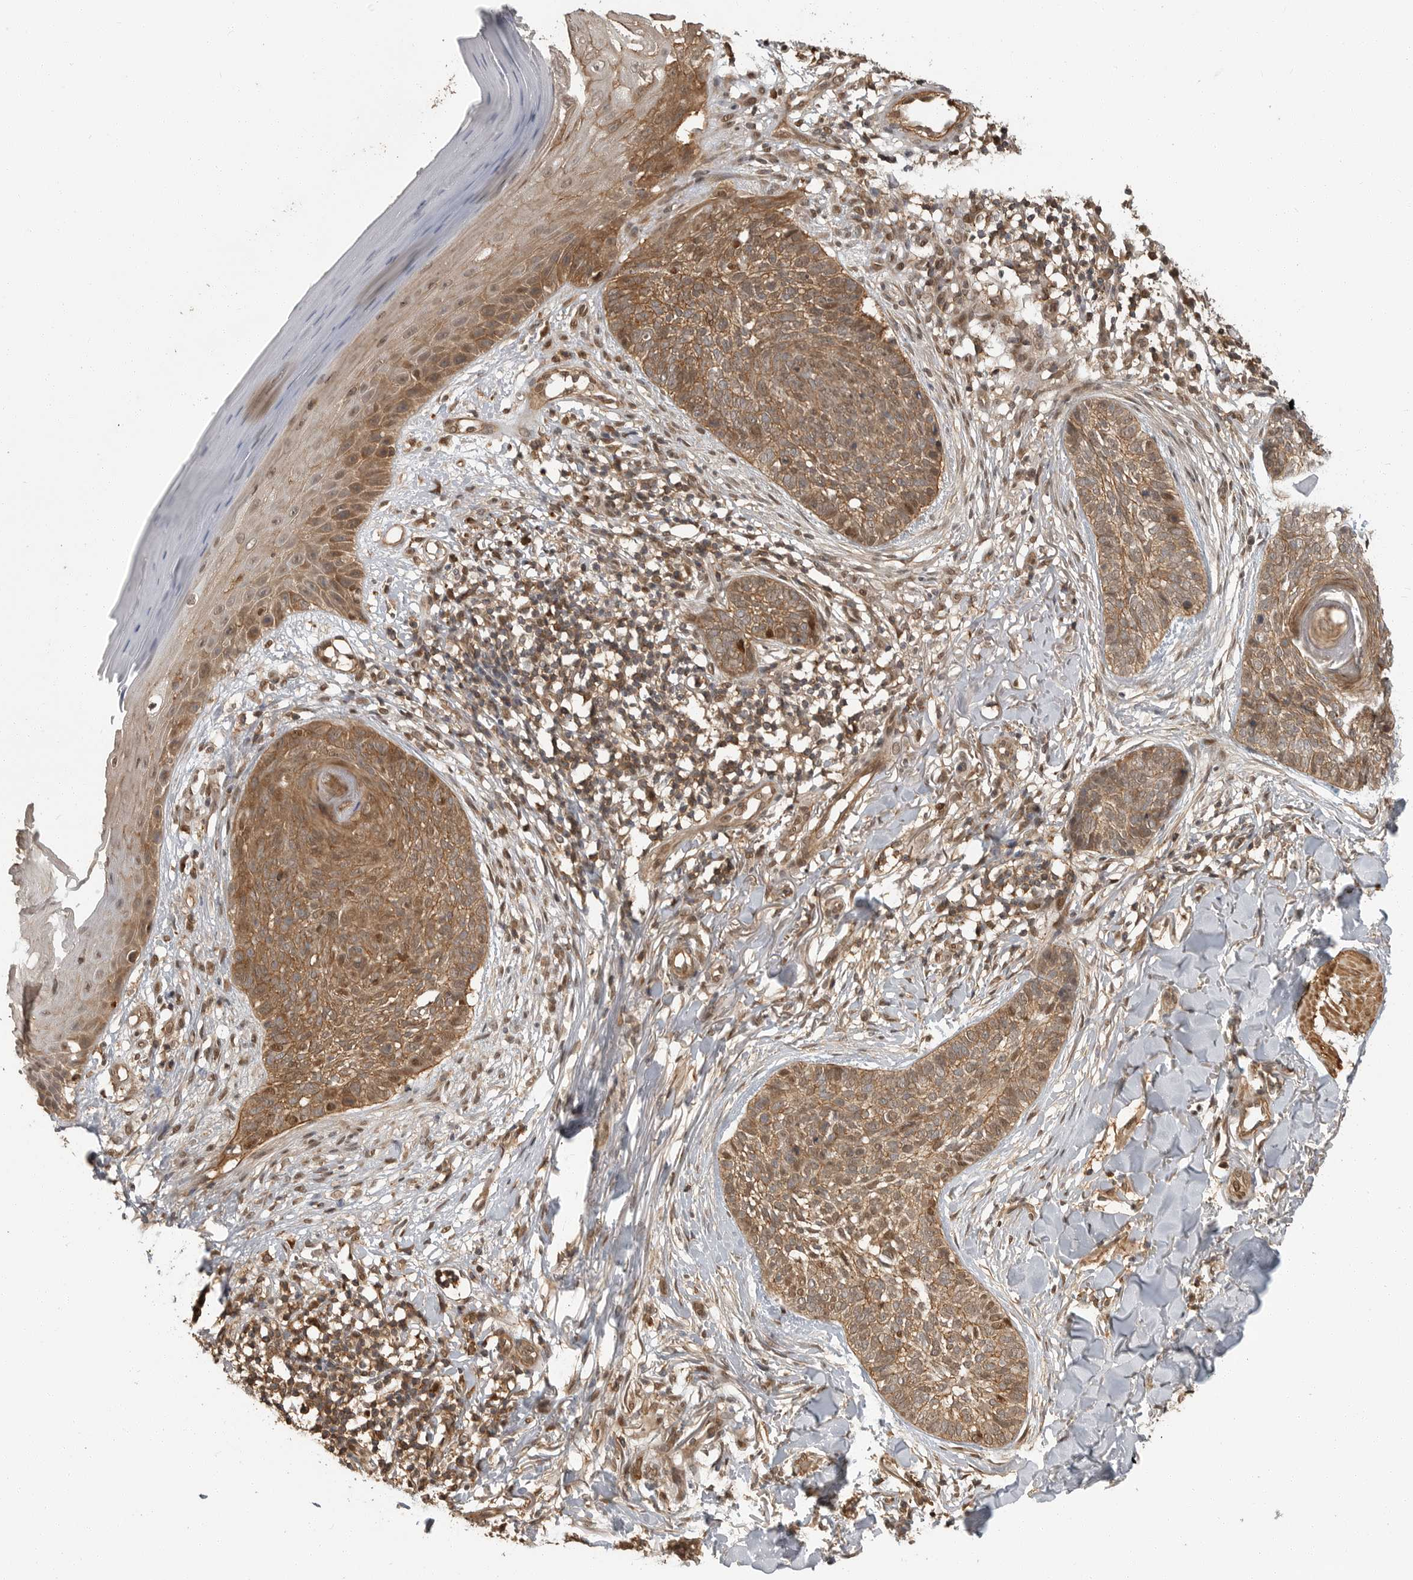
{"staining": {"intensity": "moderate", "quantity": ">75%", "location": "cytoplasmic/membranous,nuclear"}, "tissue": "skin cancer", "cell_type": "Tumor cells", "image_type": "cancer", "snomed": [{"axis": "morphology", "description": "Normal tissue, NOS"}, {"axis": "morphology", "description": "Basal cell carcinoma"}, {"axis": "topography", "description": "Skin"}], "caption": "Immunohistochemical staining of skin basal cell carcinoma shows moderate cytoplasmic/membranous and nuclear protein positivity in approximately >75% of tumor cells.", "gene": "ERN1", "patient": {"sex": "male", "age": 67}}